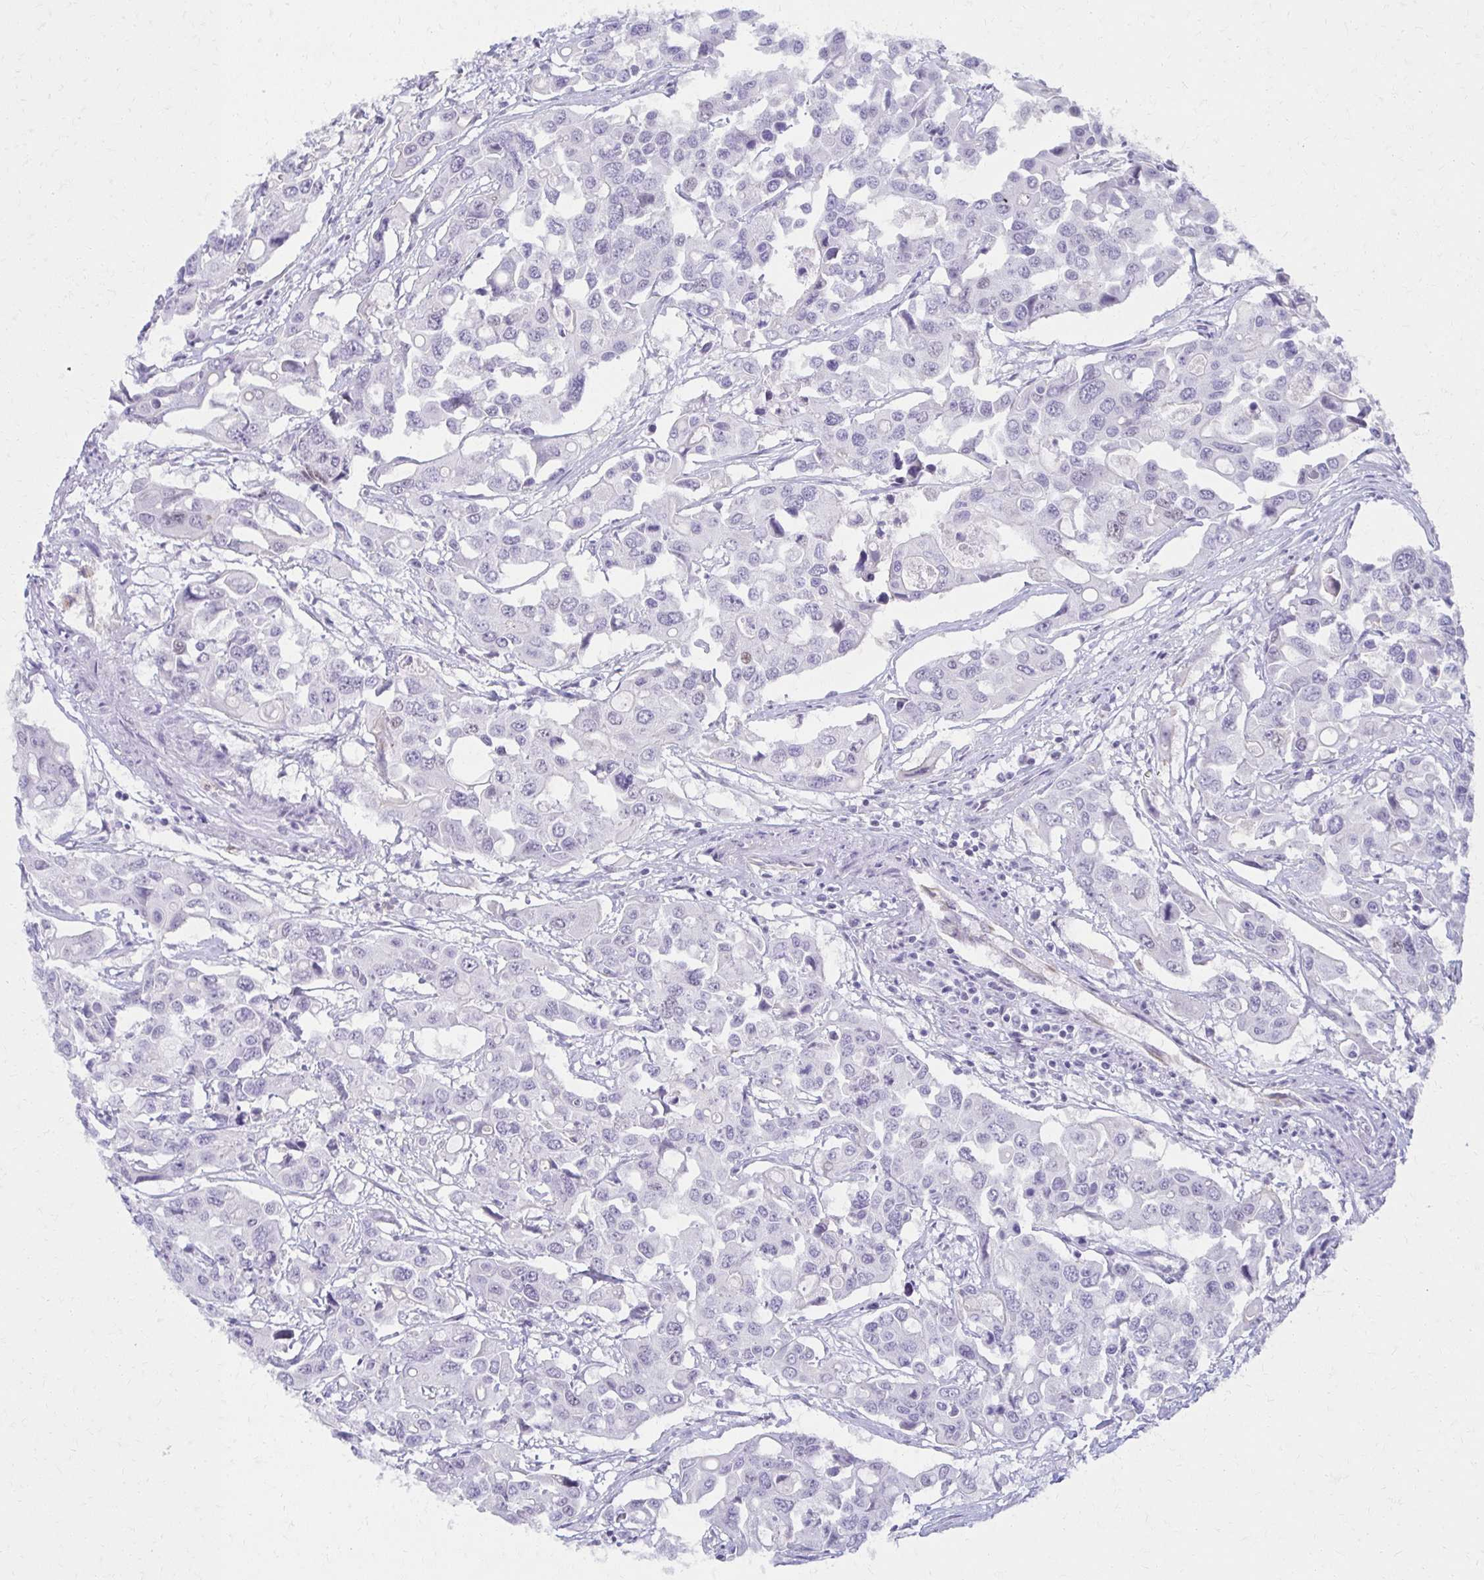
{"staining": {"intensity": "negative", "quantity": "none", "location": "none"}, "tissue": "colorectal cancer", "cell_type": "Tumor cells", "image_type": "cancer", "snomed": [{"axis": "morphology", "description": "Adenocarcinoma, NOS"}, {"axis": "topography", "description": "Colon"}], "caption": "Immunohistochemistry histopathology image of neoplastic tissue: human adenocarcinoma (colorectal) stained with DAB (3,3'-diaminobenzidine) demonstrates no significant protein positivity in tumor cells.", "gene": "MORC4", "patient": {"sex": "male", "age": 77}}